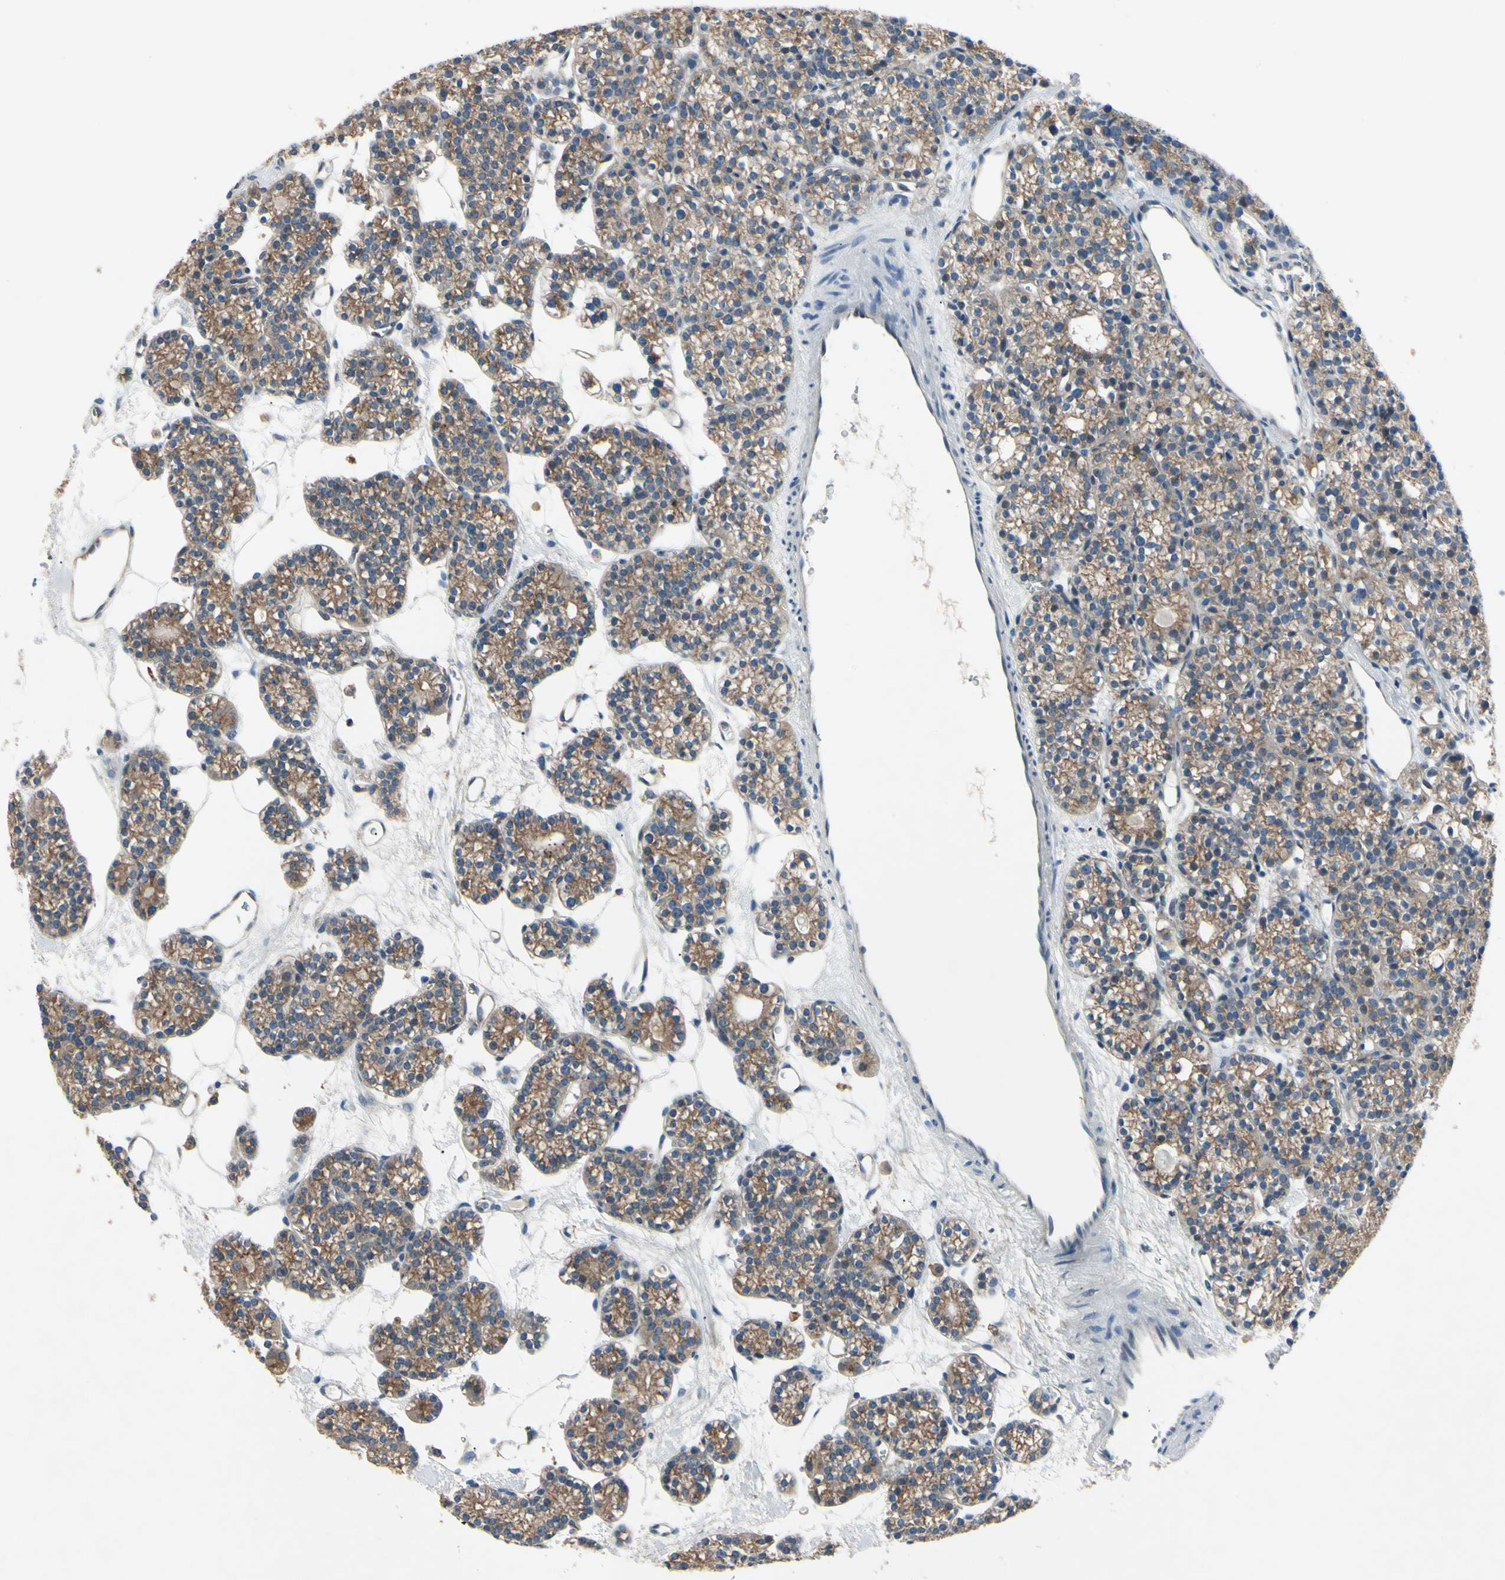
{"staining": {"intensity": "moderate", "quantity": ">75%", "location": "cytoplasmic/membranous"}, "tissue": "parathyroid gland", "cell_type": "Glandular cells", "image_type": "normal", "snomed": [{"axis": "morphology", "description": "Normal tissue, NOS"}, {"axis": "topography", "description": "Parathyroid gland"}], "caption": "Glandular cells exhibit moderate cytoplasmic/membranous staining in approximately >75% of cells in benign parathyroid gland. (DAB IHC, brown staining for protein, blue staining for nuclei).", "gene": "HILPDA", "patient": {"sex": "female", "age": 64}}